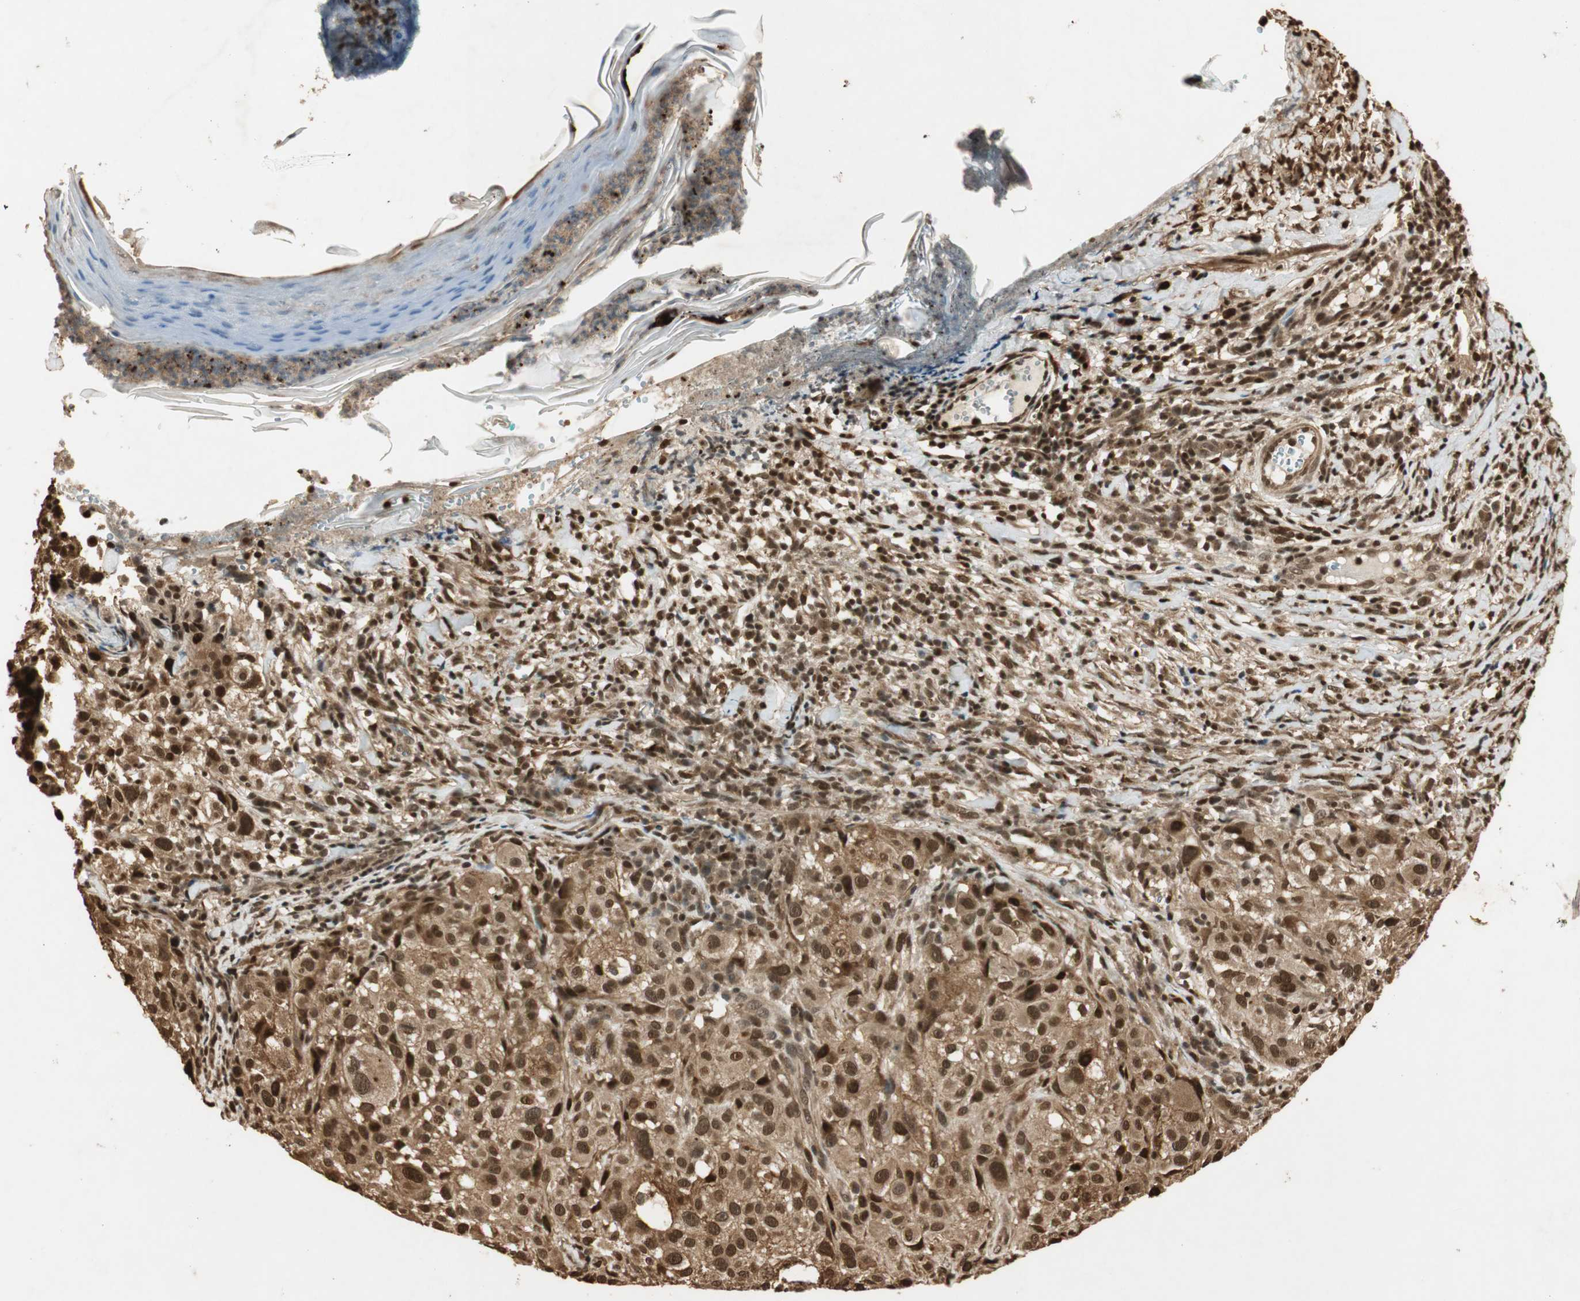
{"staining": {"intensity": "strong", "quantity": ">75%", "location": "cytoplasmic/membranous,nuclear"}, "tissue": "melanoma", "cell_type": "Tumor cells", "image_type": "cancer", "snomed": [{"axis": "morphology", "description": "Necrosis, NOS"}, {"axis": "morphology", "description": "Malignant melanoma, NOS"}, {"axis": "topography", "description": "Skin"}], "caption": "A brown stain labels strong cytoplasmic/membranous and nuclear positivity of a protein in malignant melanoma tumor cells.", "gene": "RPA3", "patient": {"sex": "female", "age": 87}}